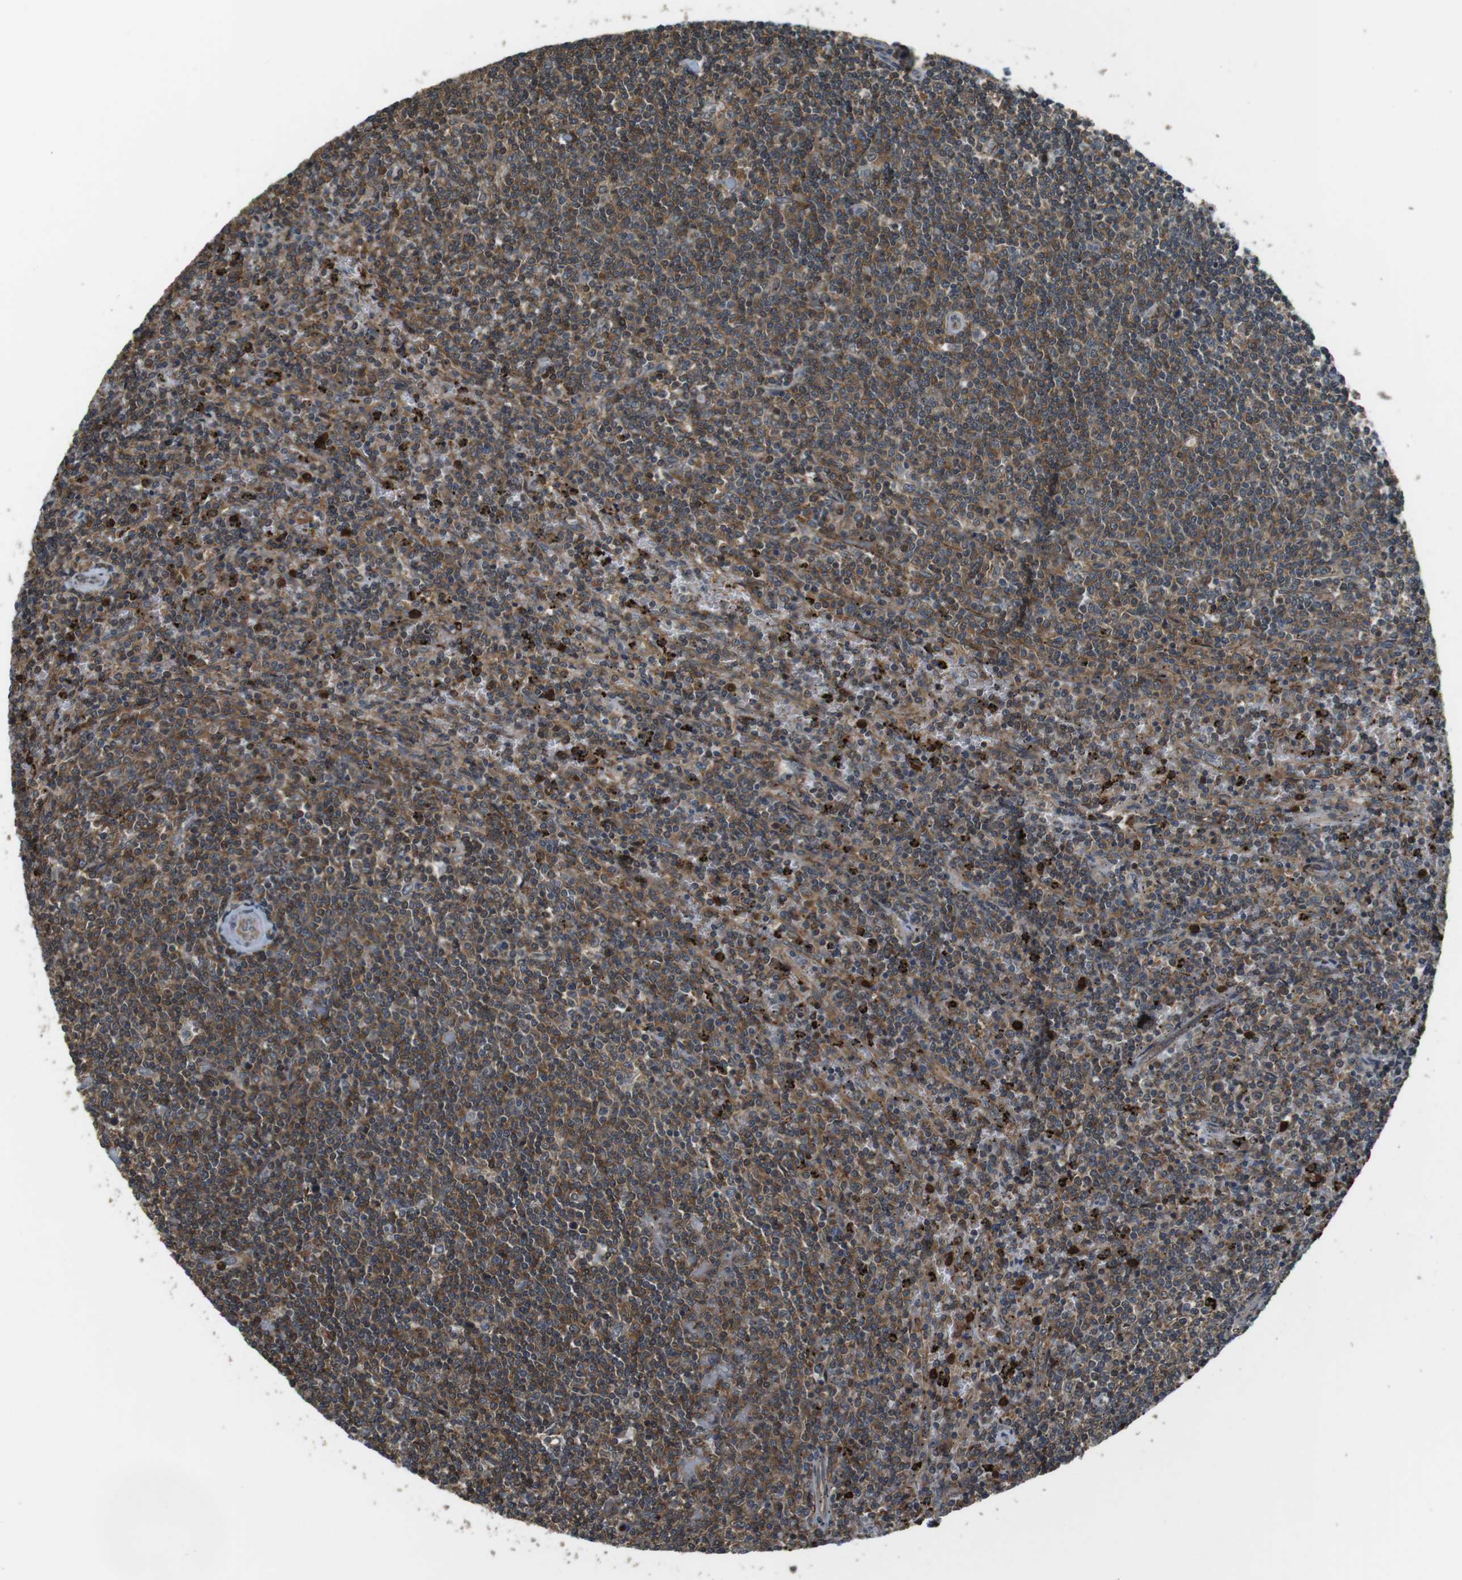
{"staining": {"intensity": "strong", "quantity": ">75%", "location": "cytoplasmic/membranous"}, "tissue": "lymphoma", "cell_type": "Tumor cells", "image_type": "cancer", "snomed": [{"axis": "morphology", "description": "Malignant lymphoma, non-Hodgkin's type, Low grade"}, {"axis": "topography", "description": "Spleen"}], "caption": "The histopathology image exhibits immunohistochemical staining of malignant lymphoma, non-Hodgkin's type (low-grade). There is strong cytoplasmic/membranous positivity is identified in about >75% of tumor cells.", "gene": "LRRC3B", "patient": {"sex": "female", "age": 50}}